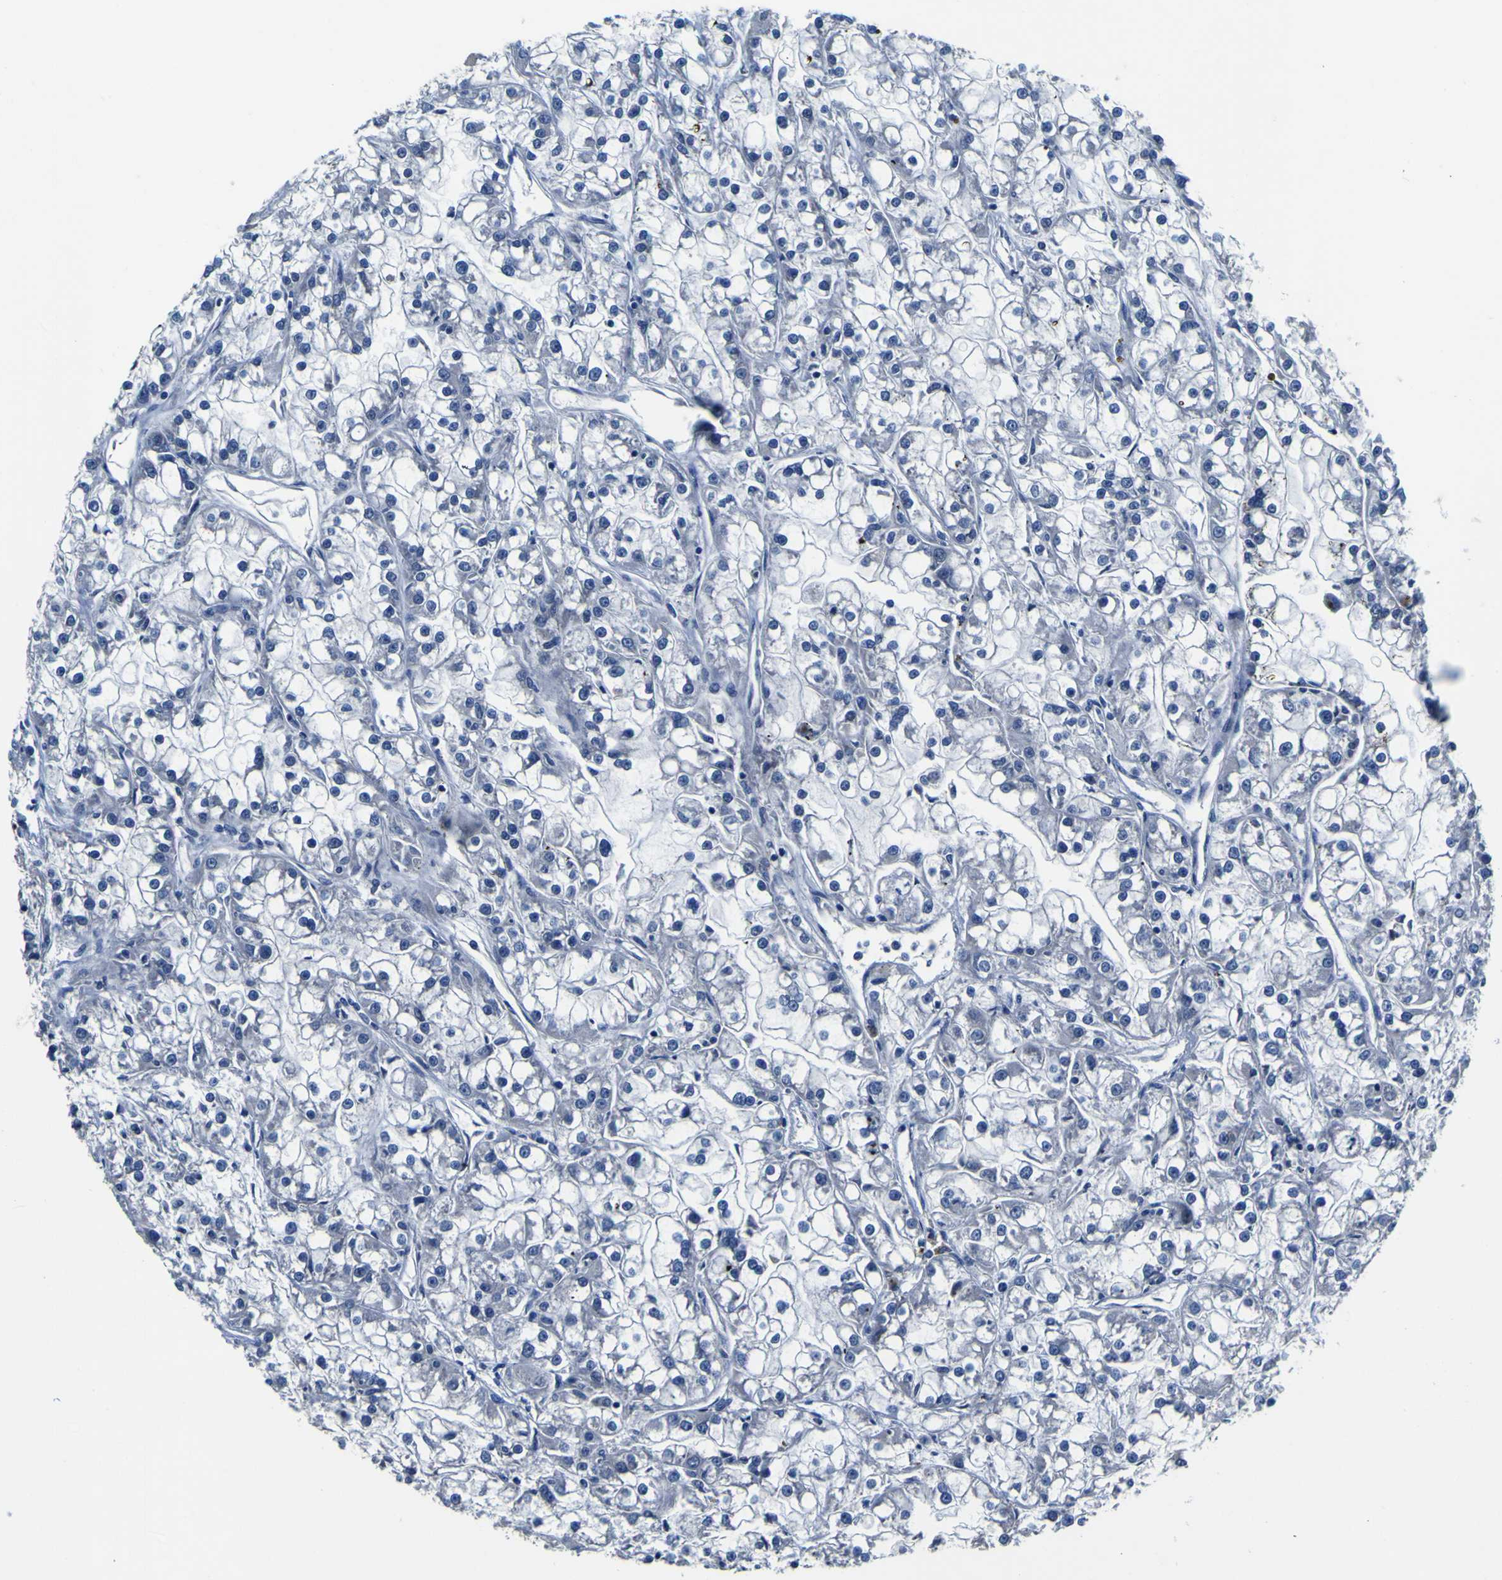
{"staining": {"intensity": "negative", "quantity": "none", "location": "none"}, "tissue": "renal cancer", "cell_type": "Tumor cells", "image_type": "cancer", "snomed": [{"axis": "morphology", "description": "Adenocarcinoma, NOS"}, {"axis": "topography", "description": "Kidney"}], "caption": "High power microscopy photomicrograph of an immunohistochemistry histopathology image of adenocarcinoma (renal), revealing no significant expression in tumor cells.", "gene": "AGAP3", "patient": {"sex": "female", "age": 52}}